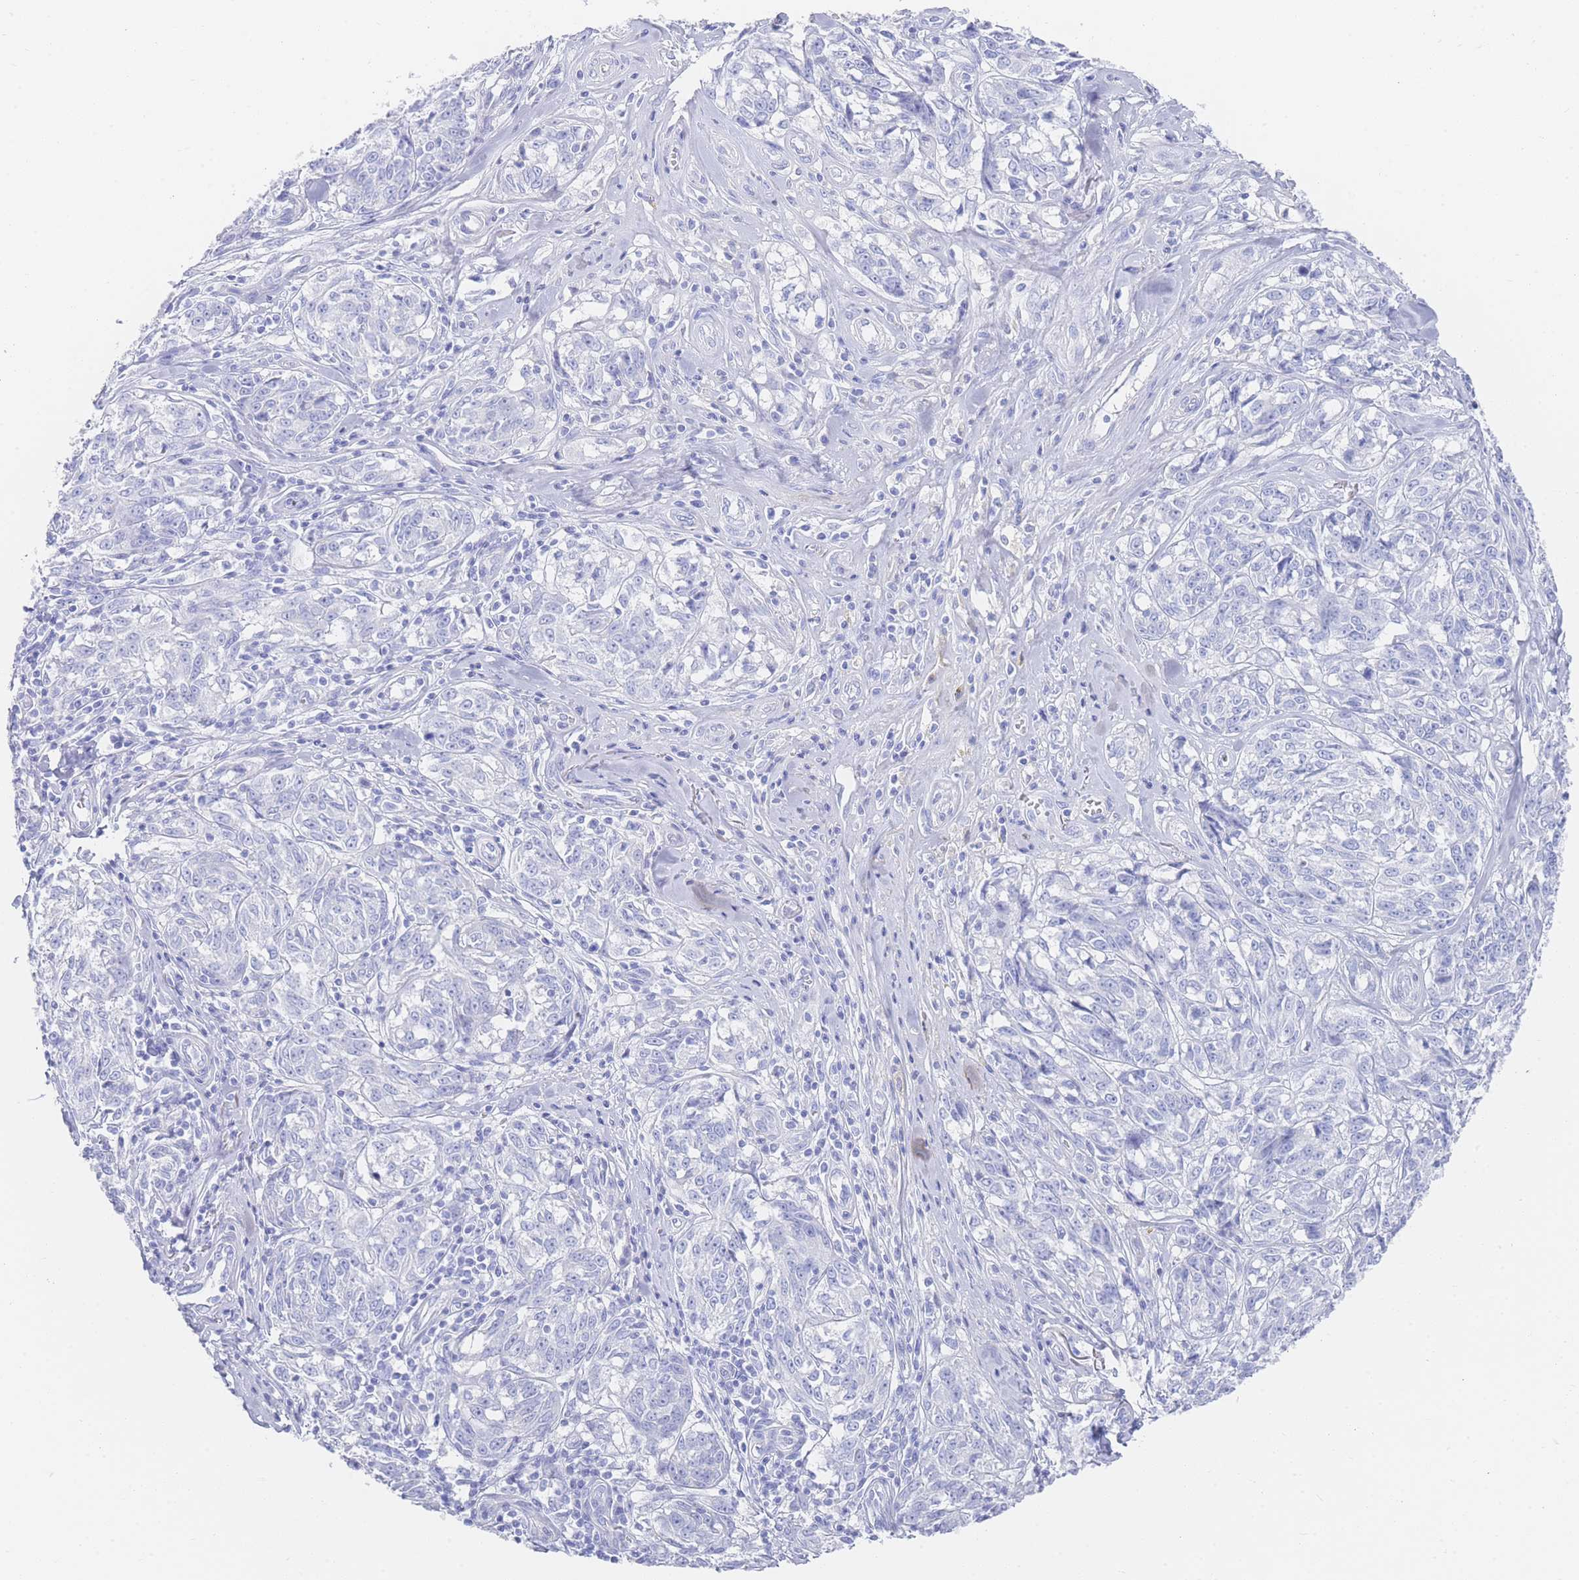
{"staining": {"intensity": "negative", "quantity": "none", "location": "none"}, "tissue": "melanoma", "cell_type": "Tumor cells", "image_type": "cancer", "snomed": [{"axis": "morphology", "description": "Normal tissue, NOS"}, {"axis": "morphology", "description": "Malignant melanoma, NOS"}, {"axis": "topography", "description": "Skin"}], "caption": "Malignant melanoma was stained to show a protein in brown. There is no significant staining in tumor cells.", "gene": "LRRC37A", "patient": {"sex": "female", "age": 64}}